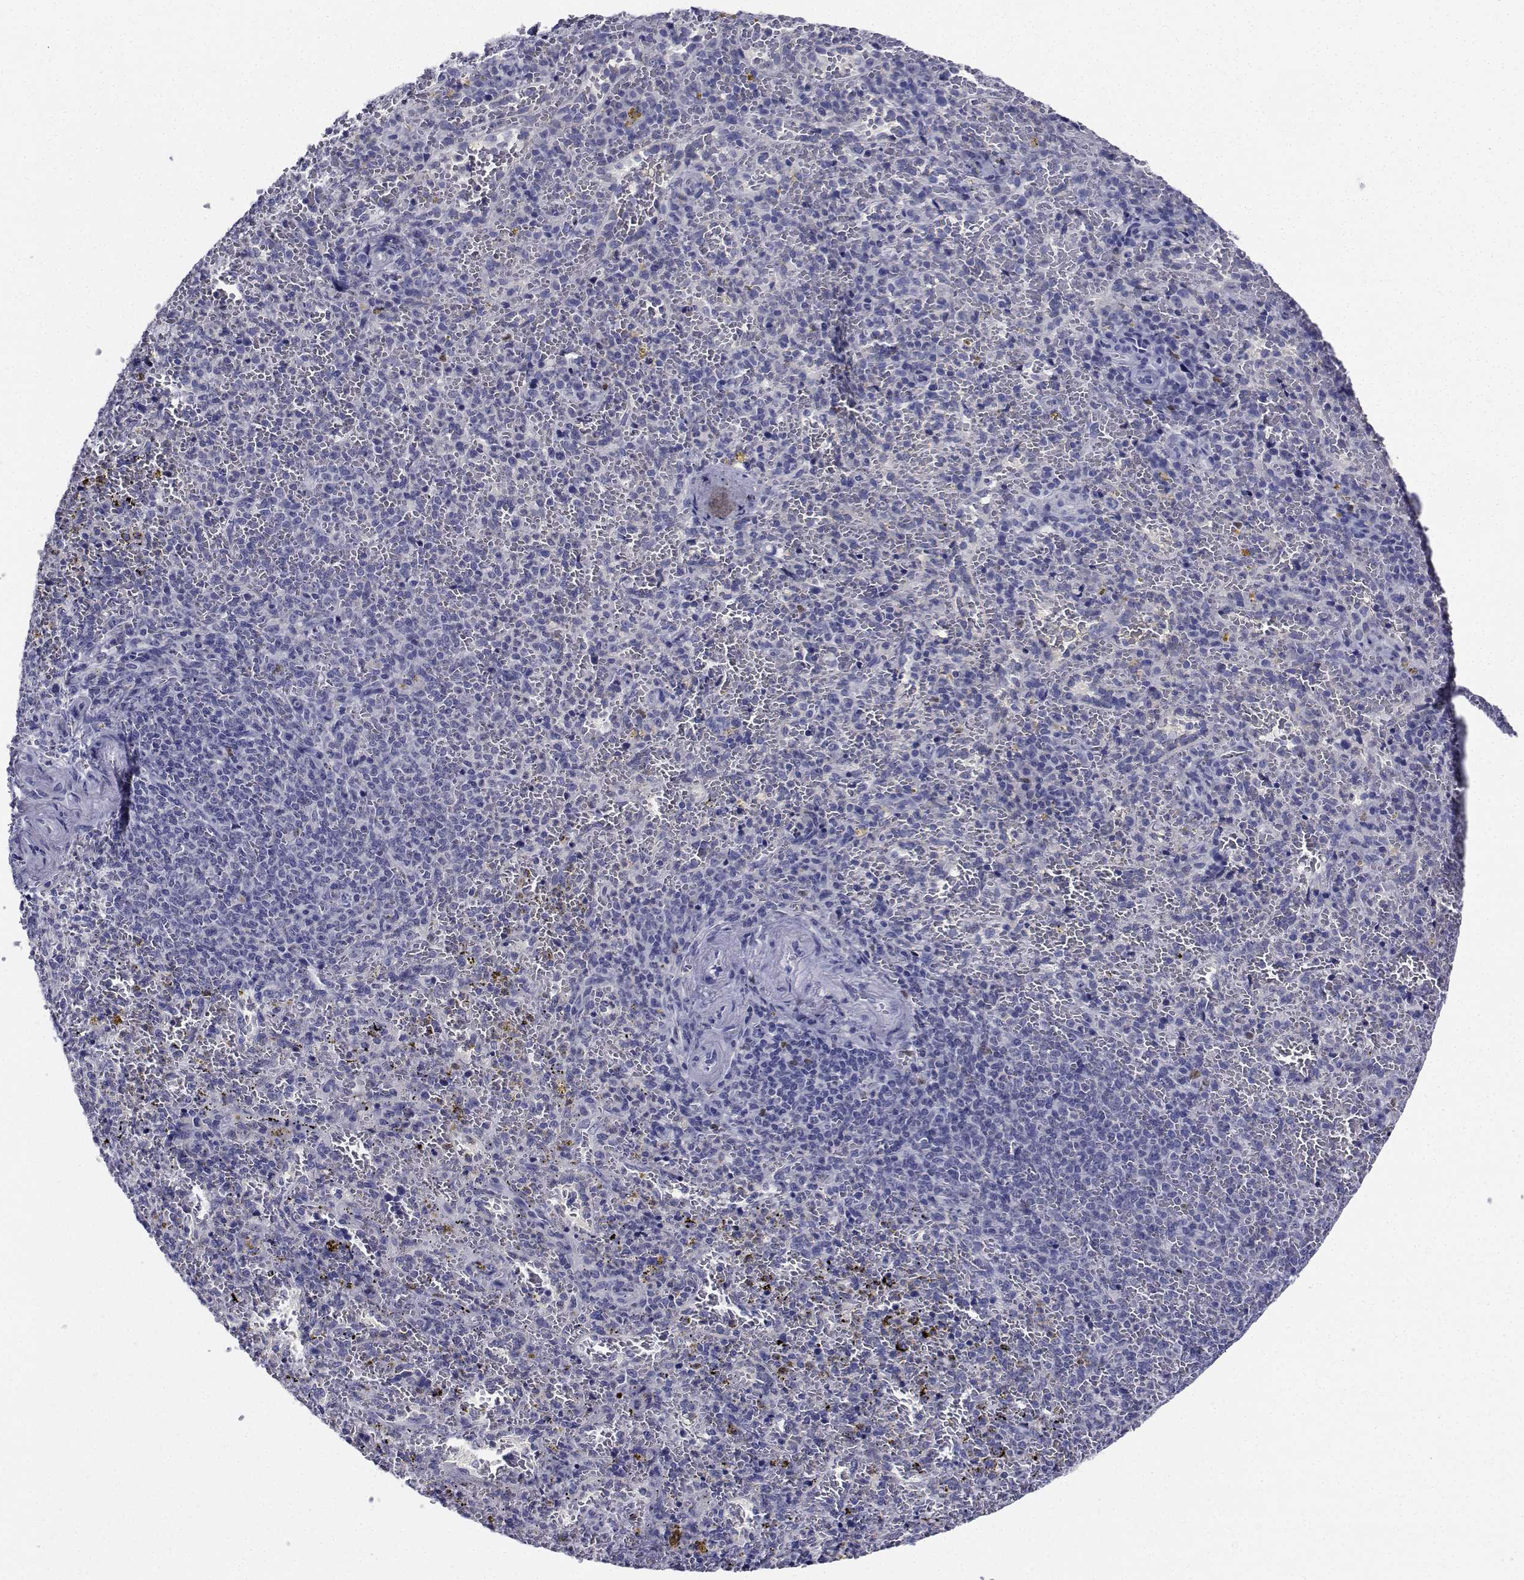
{"staining": {"intensity": "negative", "quantity": "none", "location": "none"}, "tissue": "spleen", "cell_type": "Cells in red pulp", "image_type": "normal", "snomed": [{"axis": "morphology", "description": "Normal tissue, NOS"}, {"axis": "topography", "description": "Spleen"}], "caption": "Human spleen stained for a protein using immunohistochemistry reveals no staining in cells in red pulp.", "gene": "PLXNA4", "patient": {"sex": "female", "age": 50}}